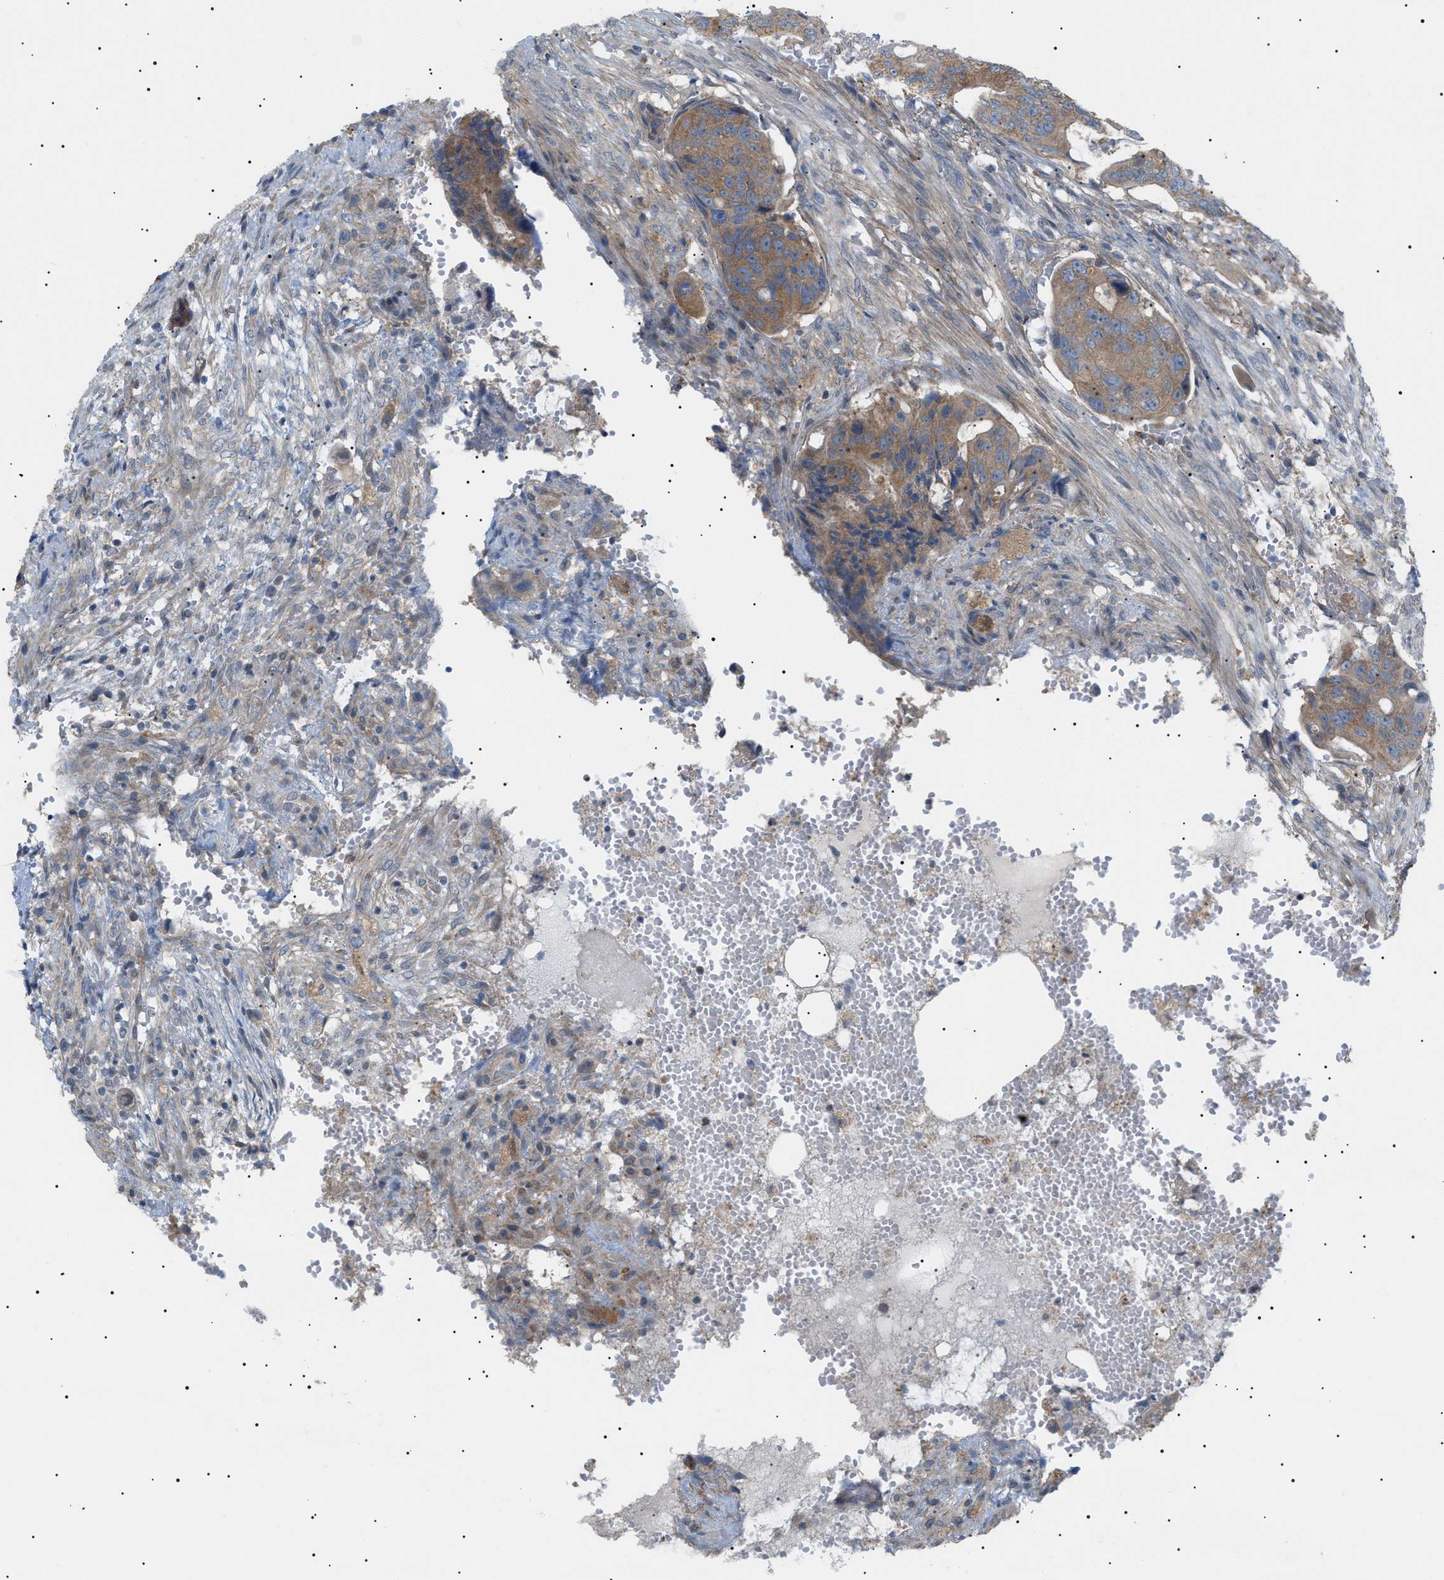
{"staining": {"intensity": "moderate", "quantity": ">75%", "location": "cytoplasmic/membranous"}, "tissue": "colorectal cancer", "cell_type": "Tumor cells", "image_type": "cancer", "snomed": [{"axis": "morphology", "description": "Adenocarcinoma, NOS"}, {"axis": "topography", "description": "Colon"}], "caption": "This micrograph reveals IHC staining of human colorectal cancer (adenocarcinoma), with medium moderate cytoplasmic/membranous staining in about >75% of tumor cells.", "gene": "IRS2", "patient": {"sex": "female", "age": 57}}